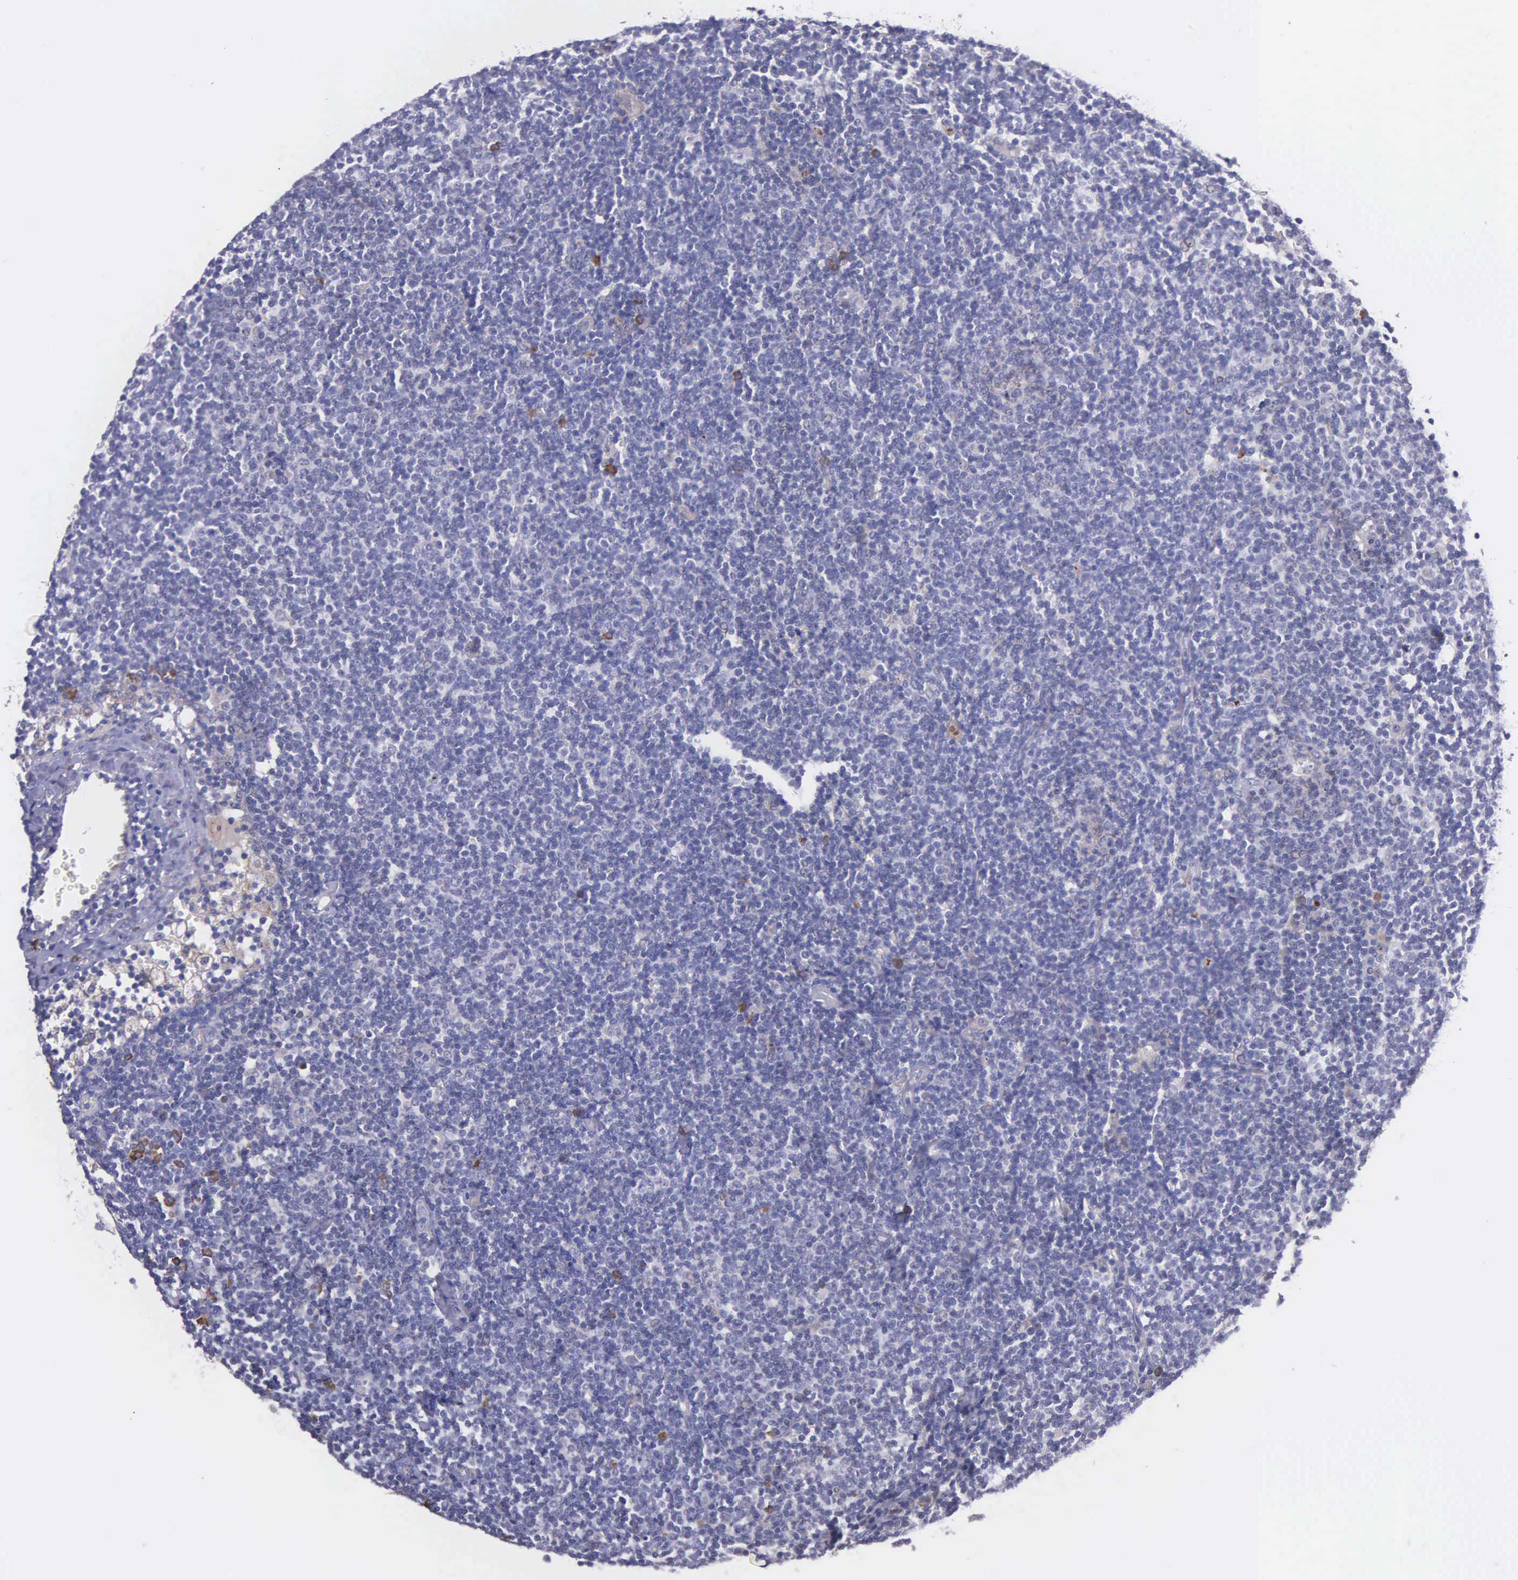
{"staining": {"intensity": "weak", "quantity": "<25%", "location": "cytoplasmic/membranous"}, "tissue": "lymphoma", "cell_type": "Tumor cells", "image_type": "cancer", "snomed": [{"axis": "morphology", "description": "Malignant lymphoma, non-Hodgkin's type, Low grade"}, {"axis": "topography", "description": "Lymph node"}], "caption": "An IHC image of lymphoma is shown. There is no staining in tumor cells of lymphoma.", "gene": "ZC3H12B", "patient": {"sex": "male", "age": 65}}